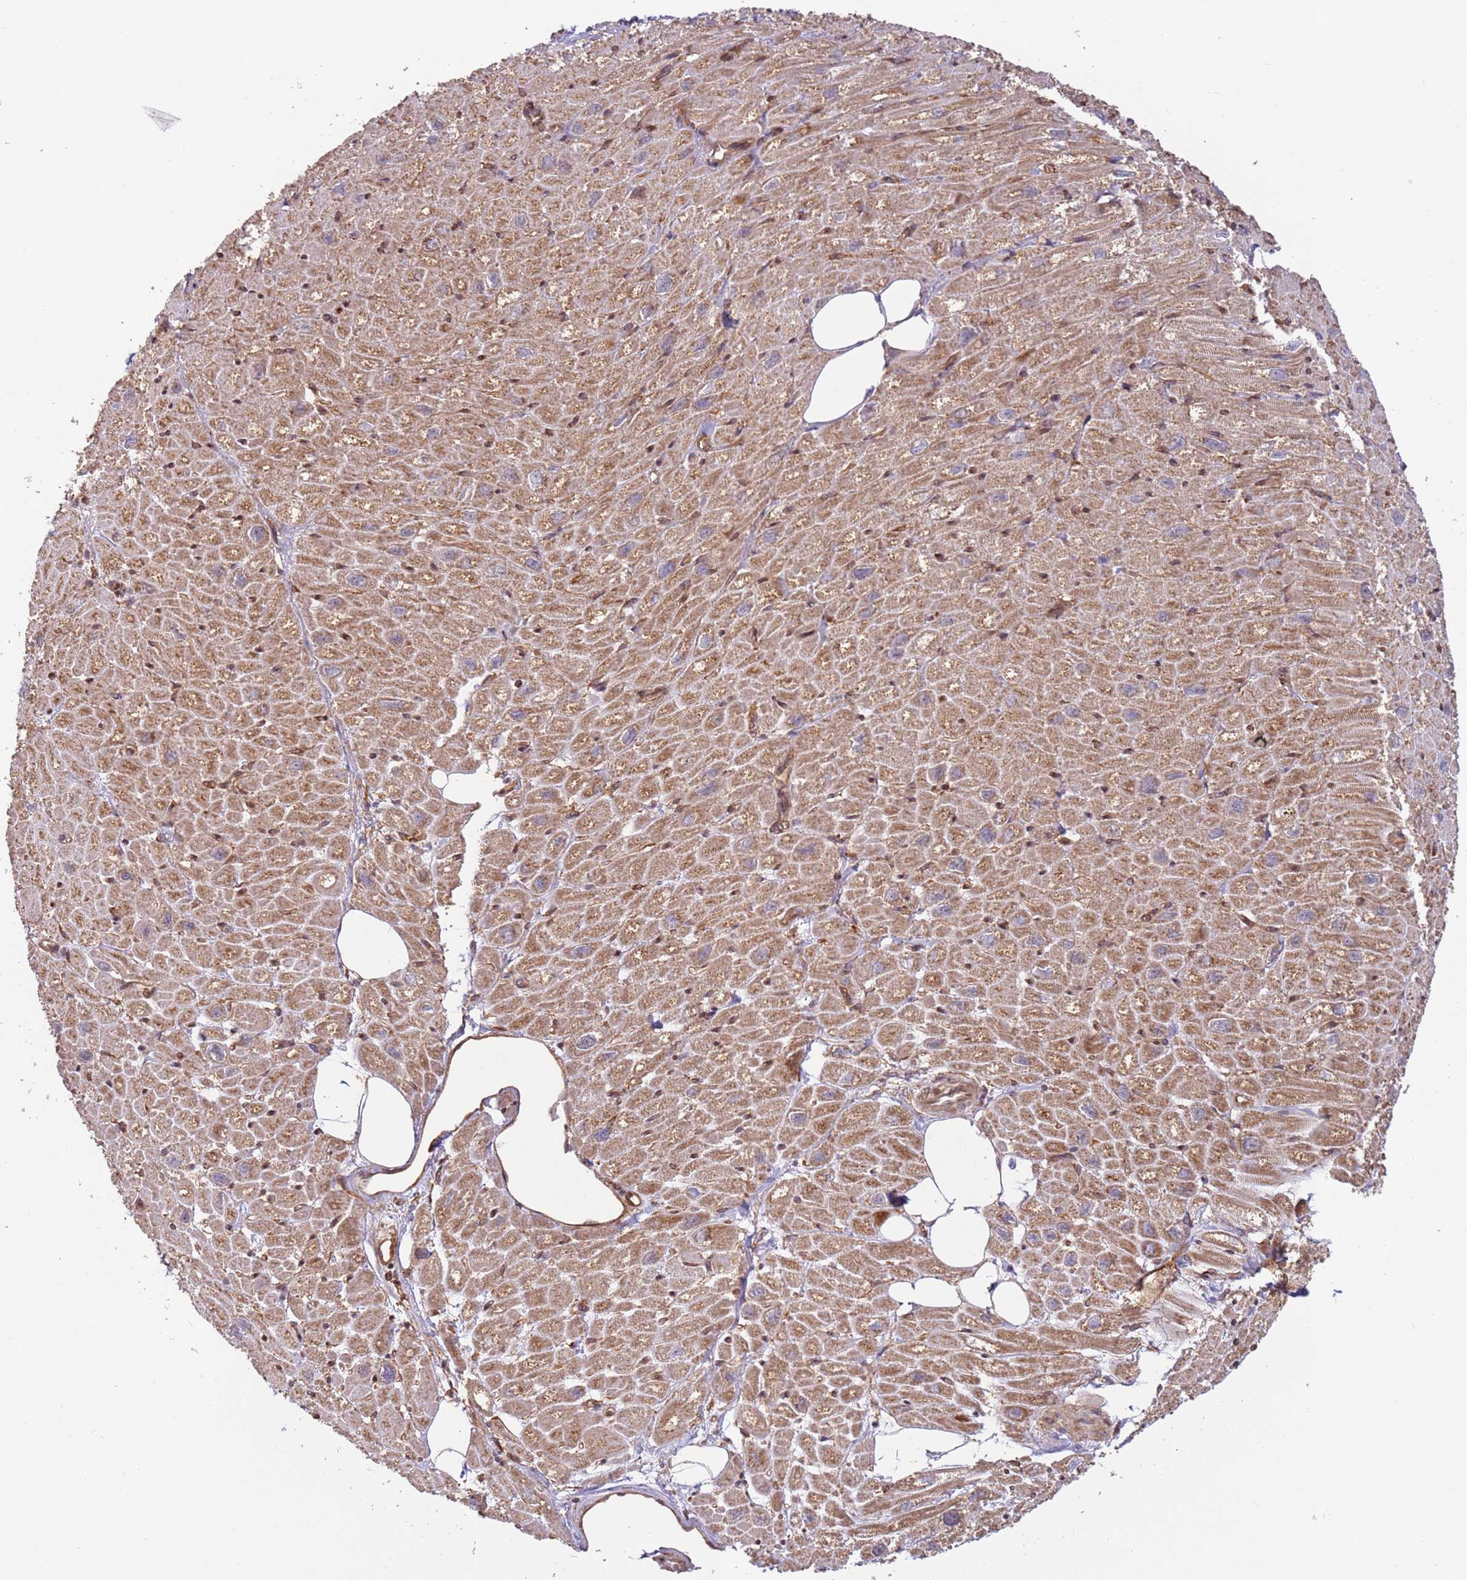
{"staining": {"intensity": "moderate", "quantity": ">75%", "location": "cytoplasmic/membranous"}, "tissue": "heart muscle", "cell_type": "Cardiomyocytes", "image_type": "normal", "snomed": [{"axis": "morphology", "description": "Normal tissue, NOS"}, {"axis": "topography", "description": "Heart"}], "caption": "High-magnification brightfield microscopy of normal heart muscle stained with DAB (3,3'-diaminobenzidine) (brown) and counterstained with hematoxylin (blue). cardiomyocytes exhibit moderate cytoplasmic/membranous positivity is seen in about>75% of cells.", "gene": "DCAF4", "patient": {"sex": "male", "age": 50}}